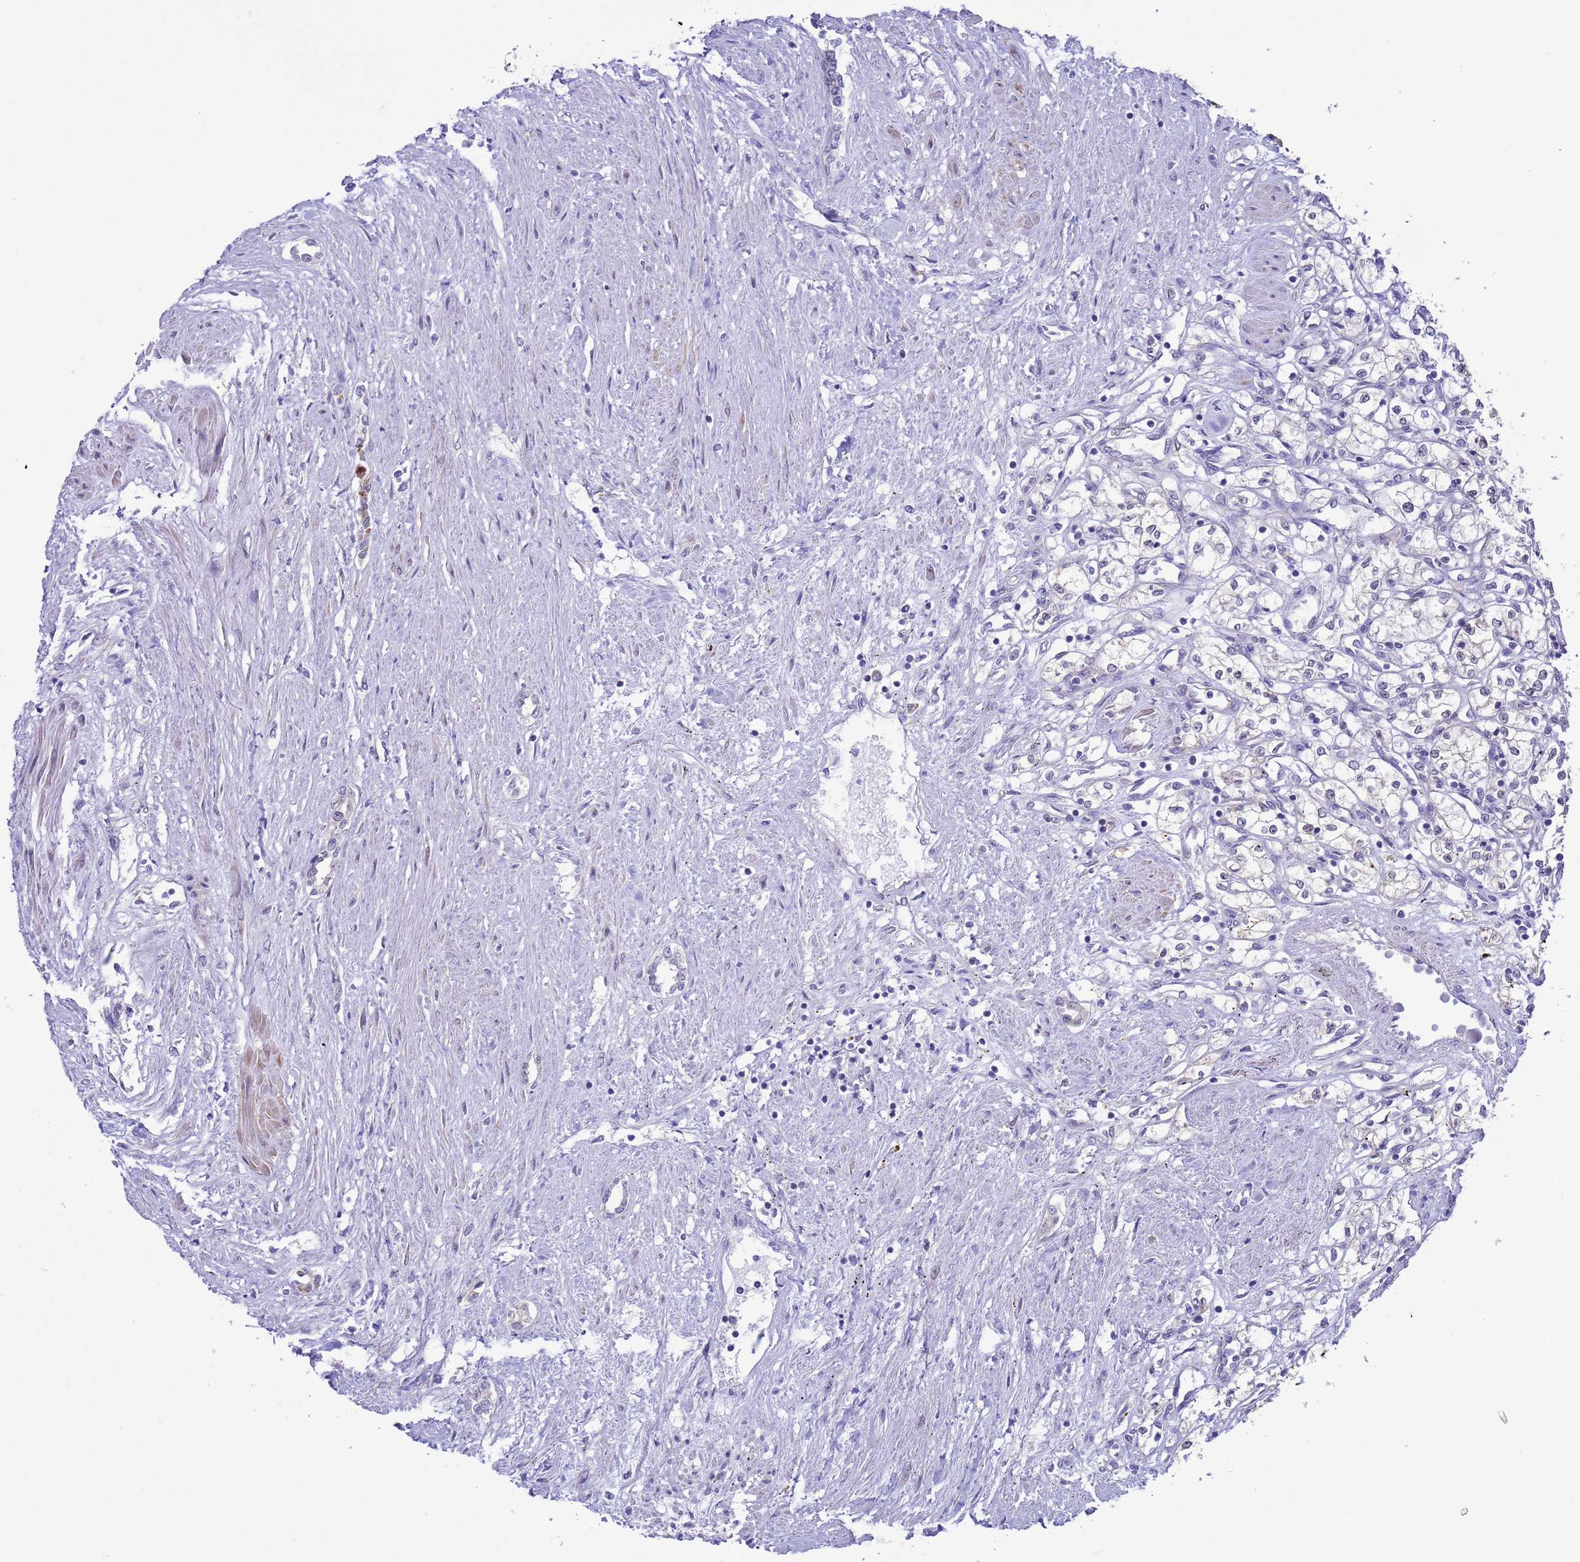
{"staining": {"intensity": "negative", "quantity": "none", "location": "none"}, "tissue": "renal cancer", "cell_type": "Tumor cells", "image_type": "cancer", "snomed": [{"axis": "morphology", "description": "Adenocarcinoma, NOS"}, {"axis": "topography", "description": "Kidney"}], "caption": "This is an immunohistochemistry micrograph of human renal cancer (adenocarcinoma). There is no positivity in tumor cells.", "gene": "ZNF461", "patient": {"sex": "male", "age": 59}}